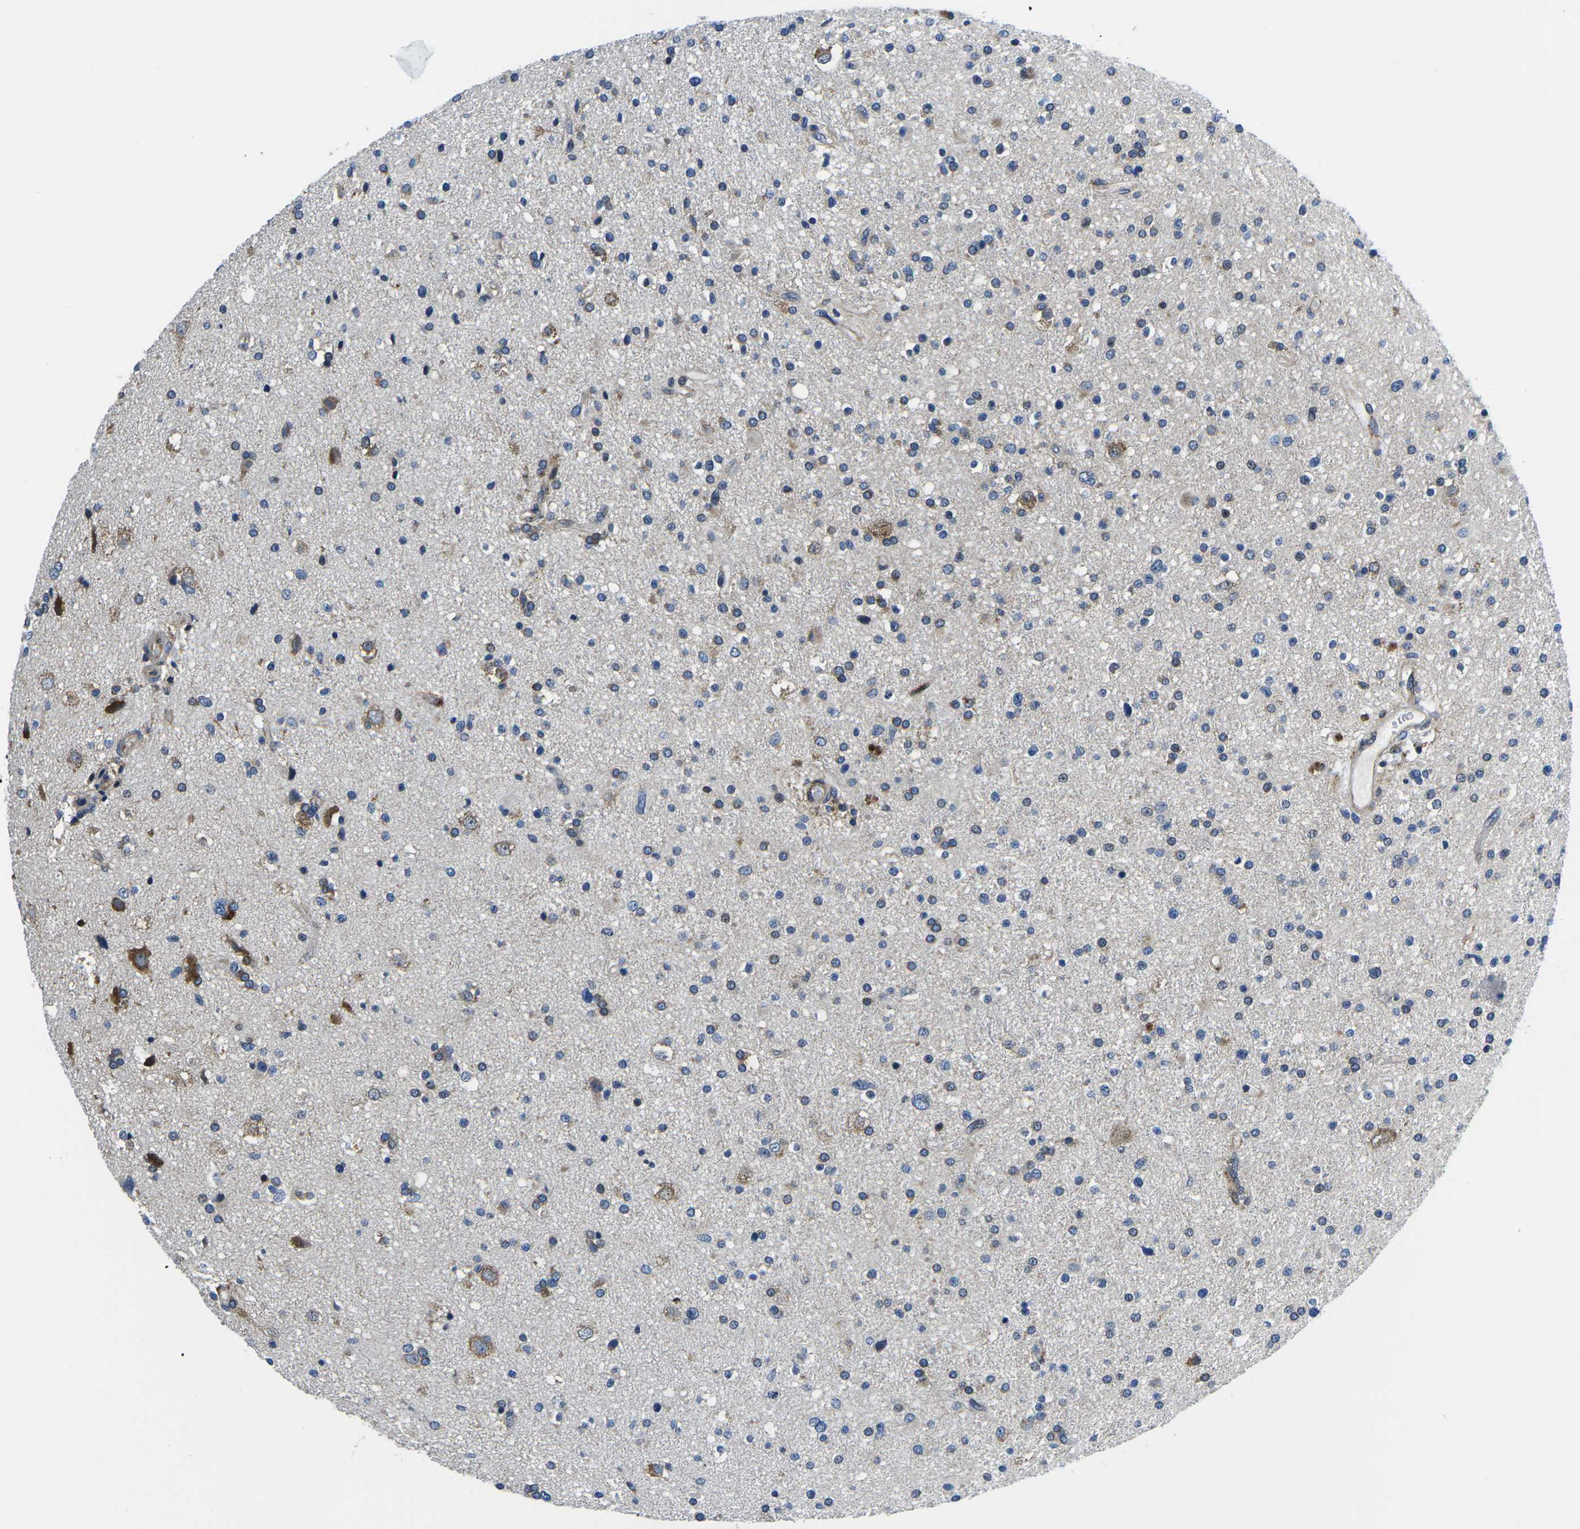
{"staining": {"intensity": "weak", "quantity": "<25%", "location": "cytoplasmic/membranous"}, "tissue": "glioma", "cell_type": "Tumor cells", "image_type": "cancer", "snomed": [{"axis": "morphology", "description": "Glioma, malignant, High grade"}, {"axis": "topography", "description": "Brain"}], "caption": "This is a micrograph of immunohistochemistry (IHC) staining of malignant high-grade glioma, which shows no staining in tumor cells.", "gene": "EIF4E", "patient": {"sex": "male", "age": 33}}